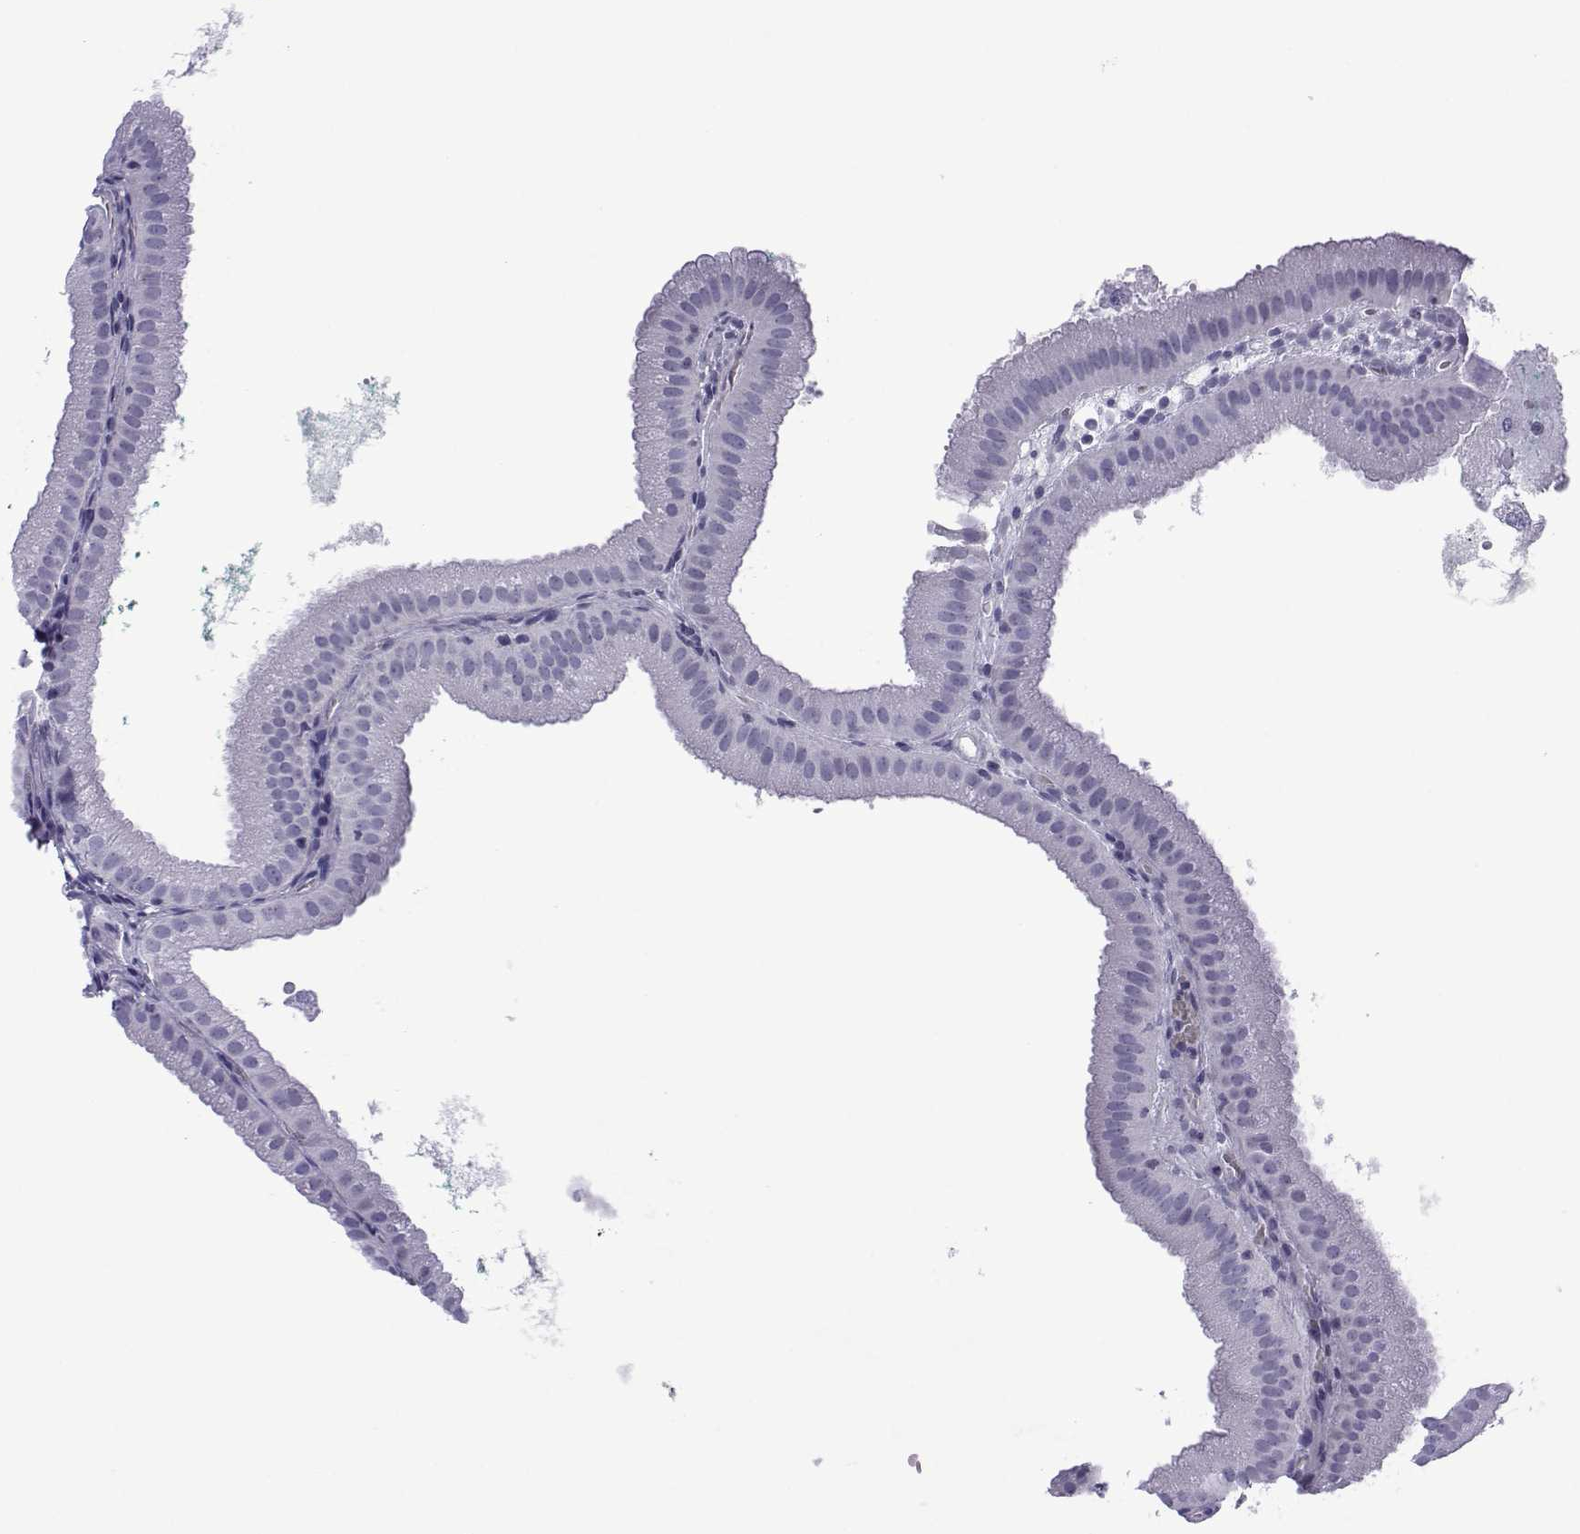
{"staining": {"intensity": "negative", "quantity": "none", "location": "none"}, "tissue": "gallbladder", "cell_type": "Glandular cells", "image_type": "normal", "snomed": [{"axis": "morphology", "description": "Normal tissue, NOS"}, {"axis": "topography", "description": "Gallbladder"}], "caption": "Gallbladder stained for a protein using immunohistochemistry demonstrates no staining glandular cells.", "gene": "SPANXA1", "patient": {"sex": "male", "age": 67}}